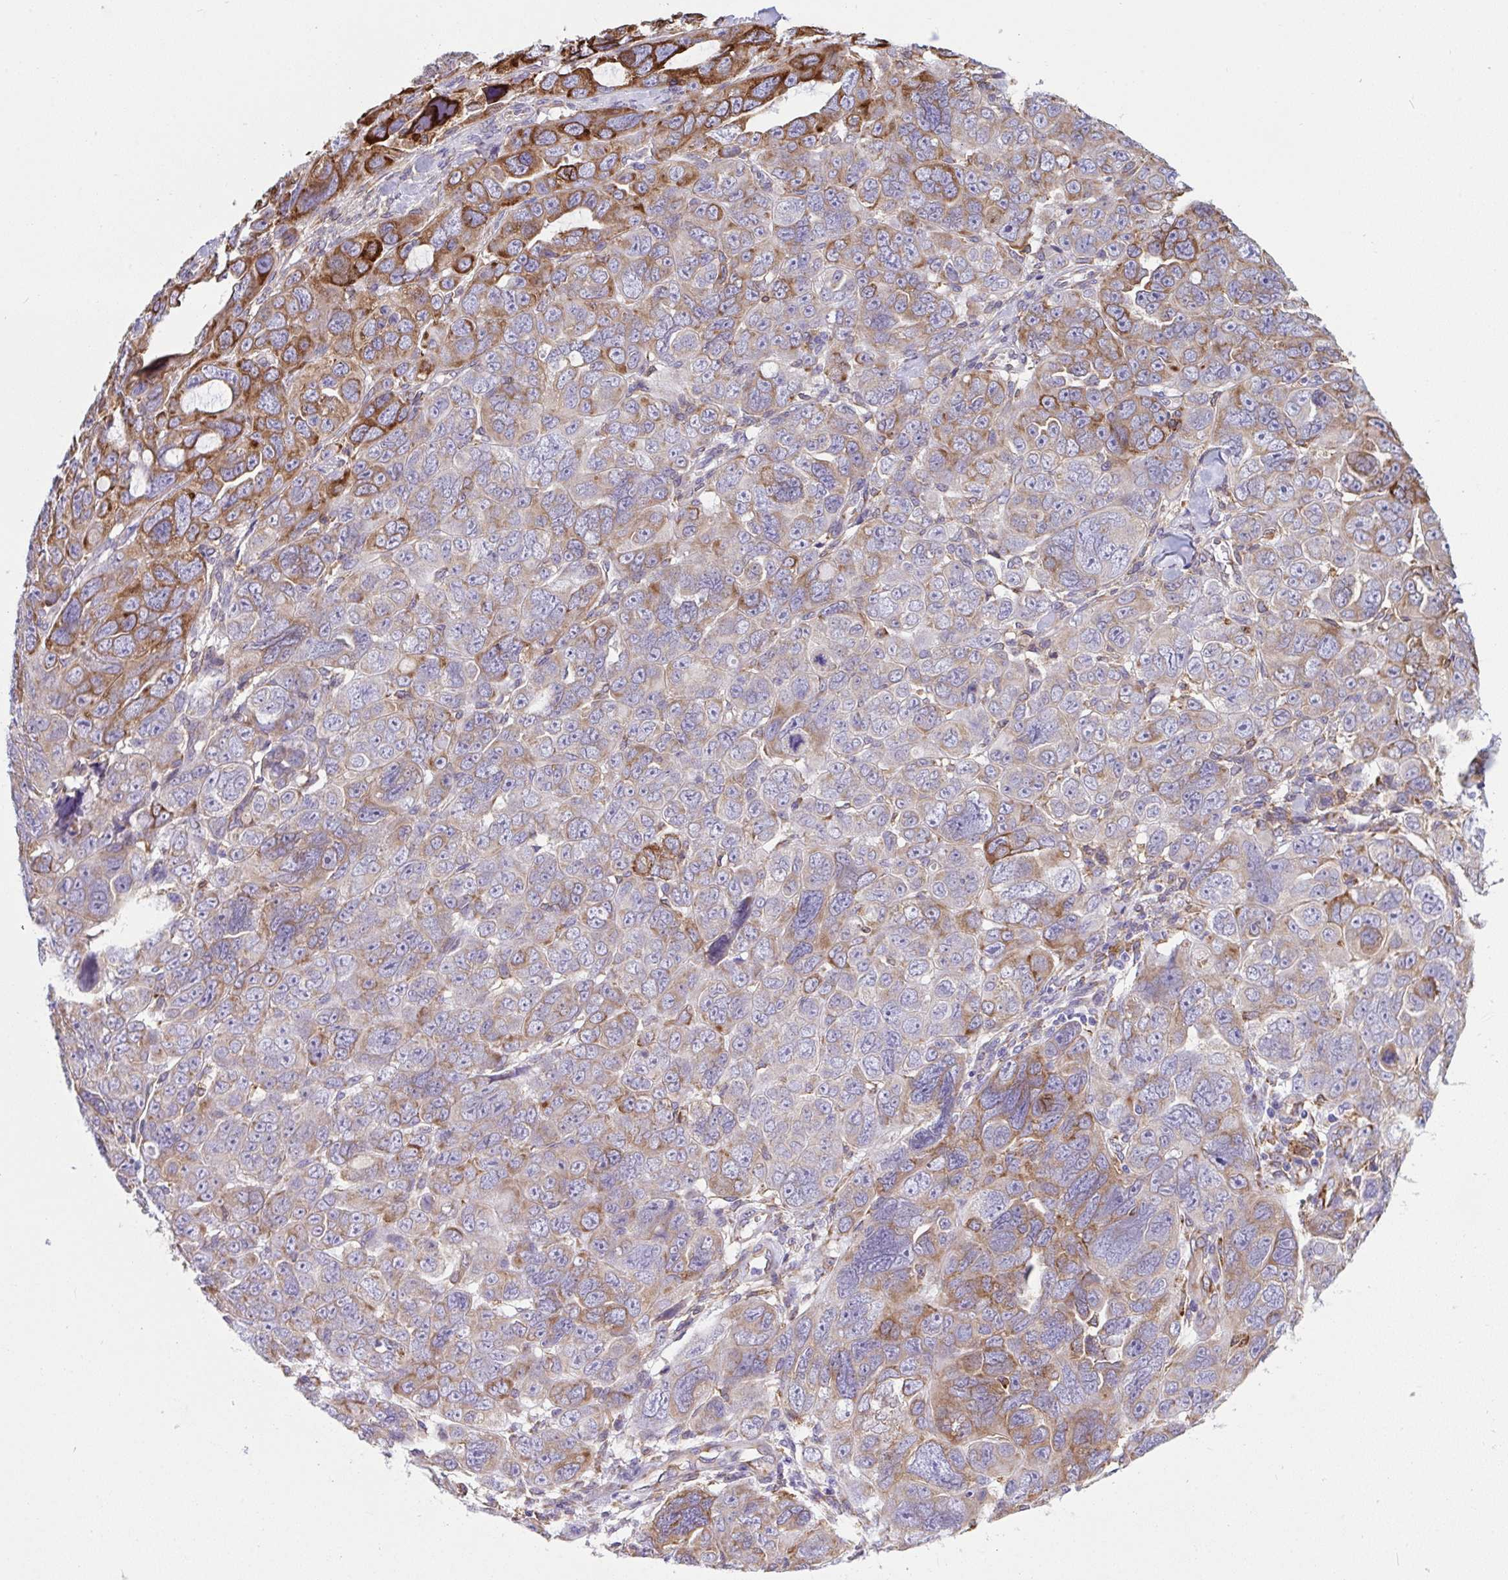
{"staining": {"intensity": "moderate", "quantity": "25%-75%", "location": "cytoplasmic/membranous"}, "tissue": "ovarian cancer", "cell_type": "Tumor cells", "image_type": "cancer", "snomed": [{"axis": "morphology", "description": "Cystadenocarcinoma, serous, NOS"}, {"axis": "topography", "description": "Ovary"}], "caption": "High-power microscopy captured an IHC micrograph of ovarian cancer (serous cystadenocarcinoma), revealing moderate cytoplasmic/membranous expression in approximately 25%-75% of tumor cells.", "gene": "ASPH", "patient": {"sex": "female", "age": 63}}